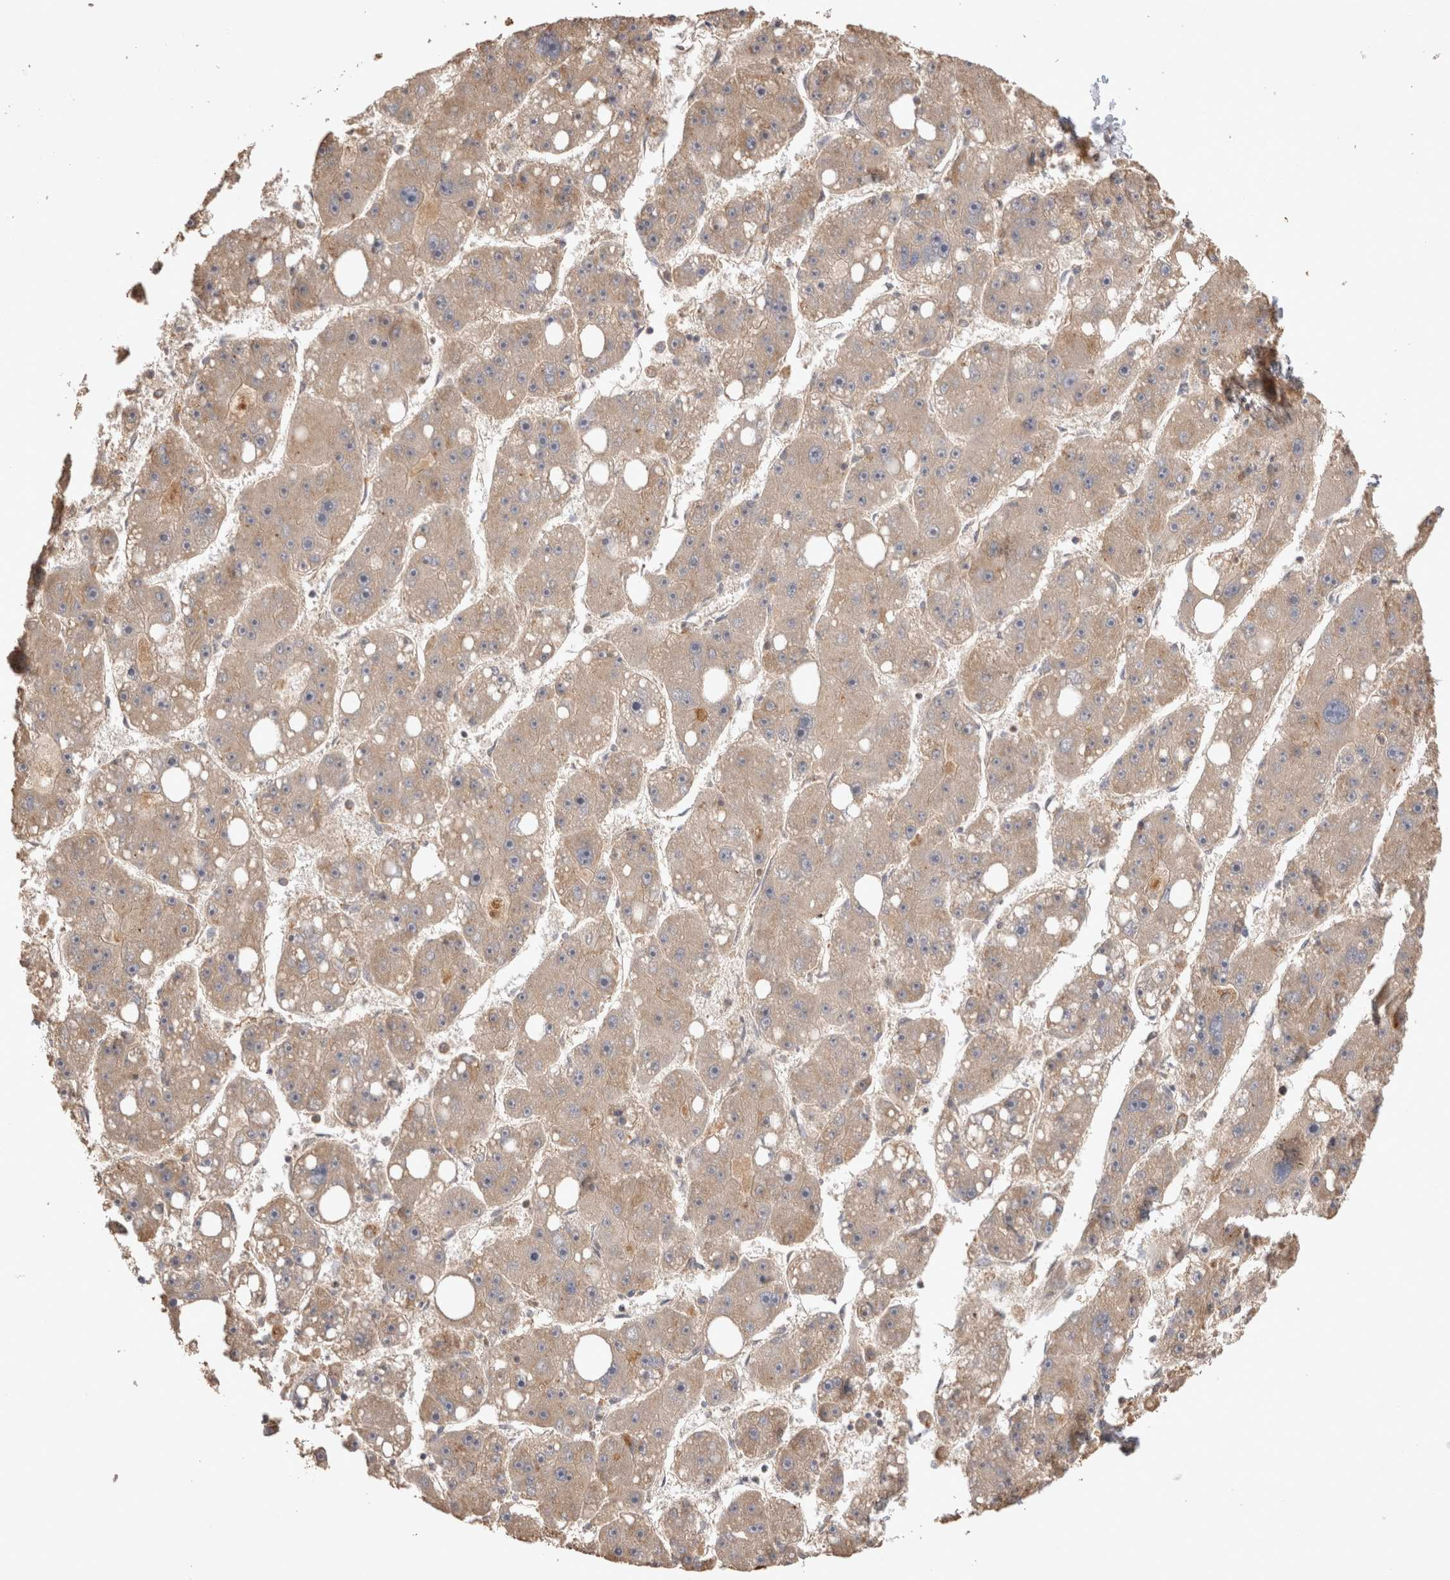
{"staining": {"intensity": "weak", "quantity": "<25%", "location": "cytoplasmic/membranous"}, "tissue": "liver cancer", "cell_type": "Tumor cells", "image_type": "cancer", "snomed": [{"axis": "morphology", "description": "Carcinoma, Hepatocellular, NOS"}, {"axis": "topography", "description": "Liver"}], "caption": "Tumor cells show no significant protein expression in hepatocellular carcinoma (liver). Nuclei are stained in blue.", "gene": "VPS28", "patient": {"sex": "female", "age": 61}}